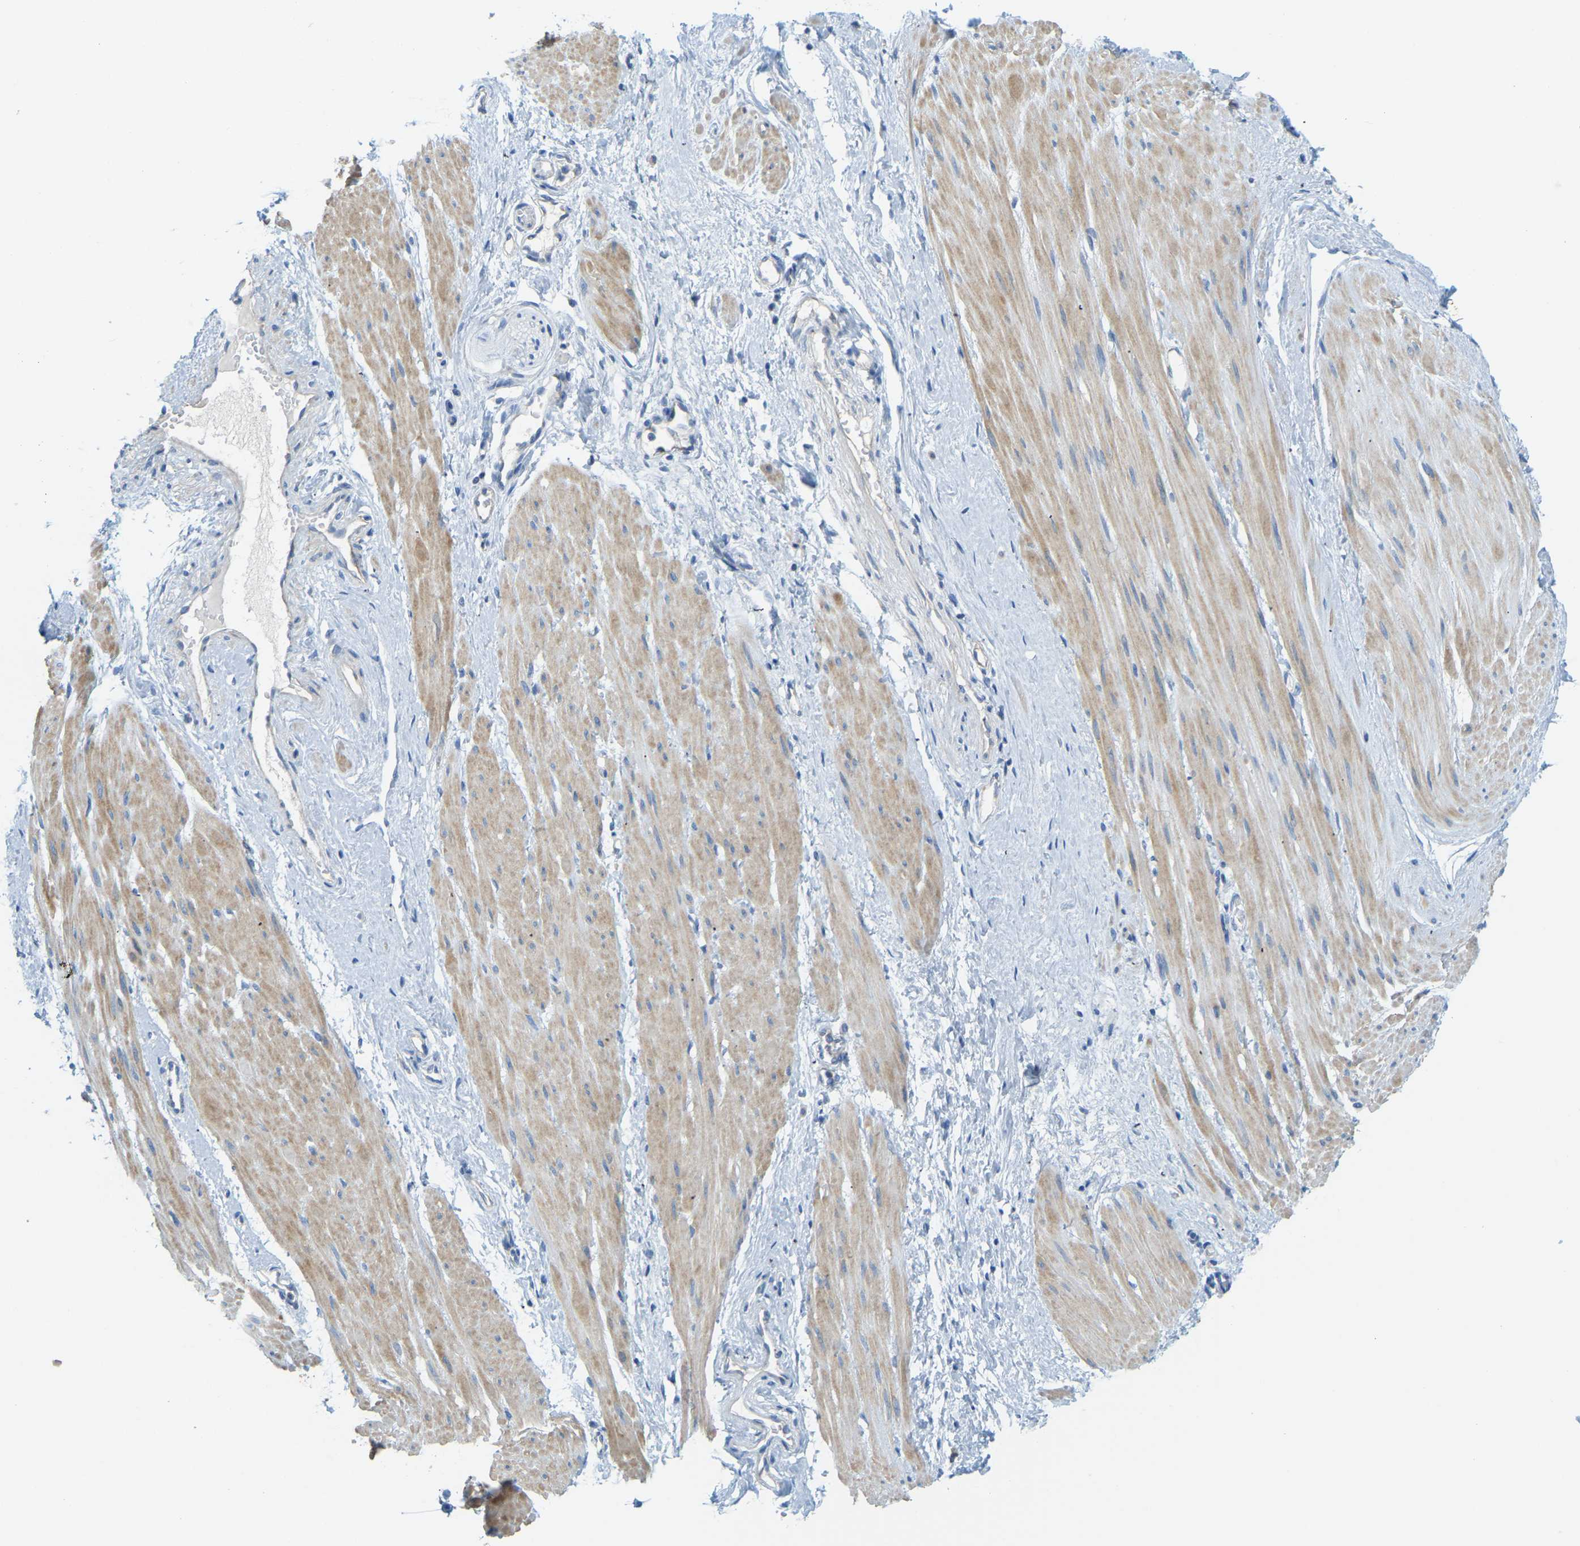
{"staining": {"intensity": "negative", "quantity": "none", "location": "none"}, "tissue": "adipose tissue", "cell_type": "Adipocytes", "image_type": "normal", "snomed": [{"axis": "morphology", "description": "Normal tissue, NOS"}, {"axis": "topography", "description": "Soft tissue"}, {"axis": "topography", "description": "Vascular tissue"}], "caption": "Photomicrograph shows no significant protein expression in adipocytes of normal adipose tissue.", "gene": "GDA", "patient": {"sex": "female", "age": 35}}